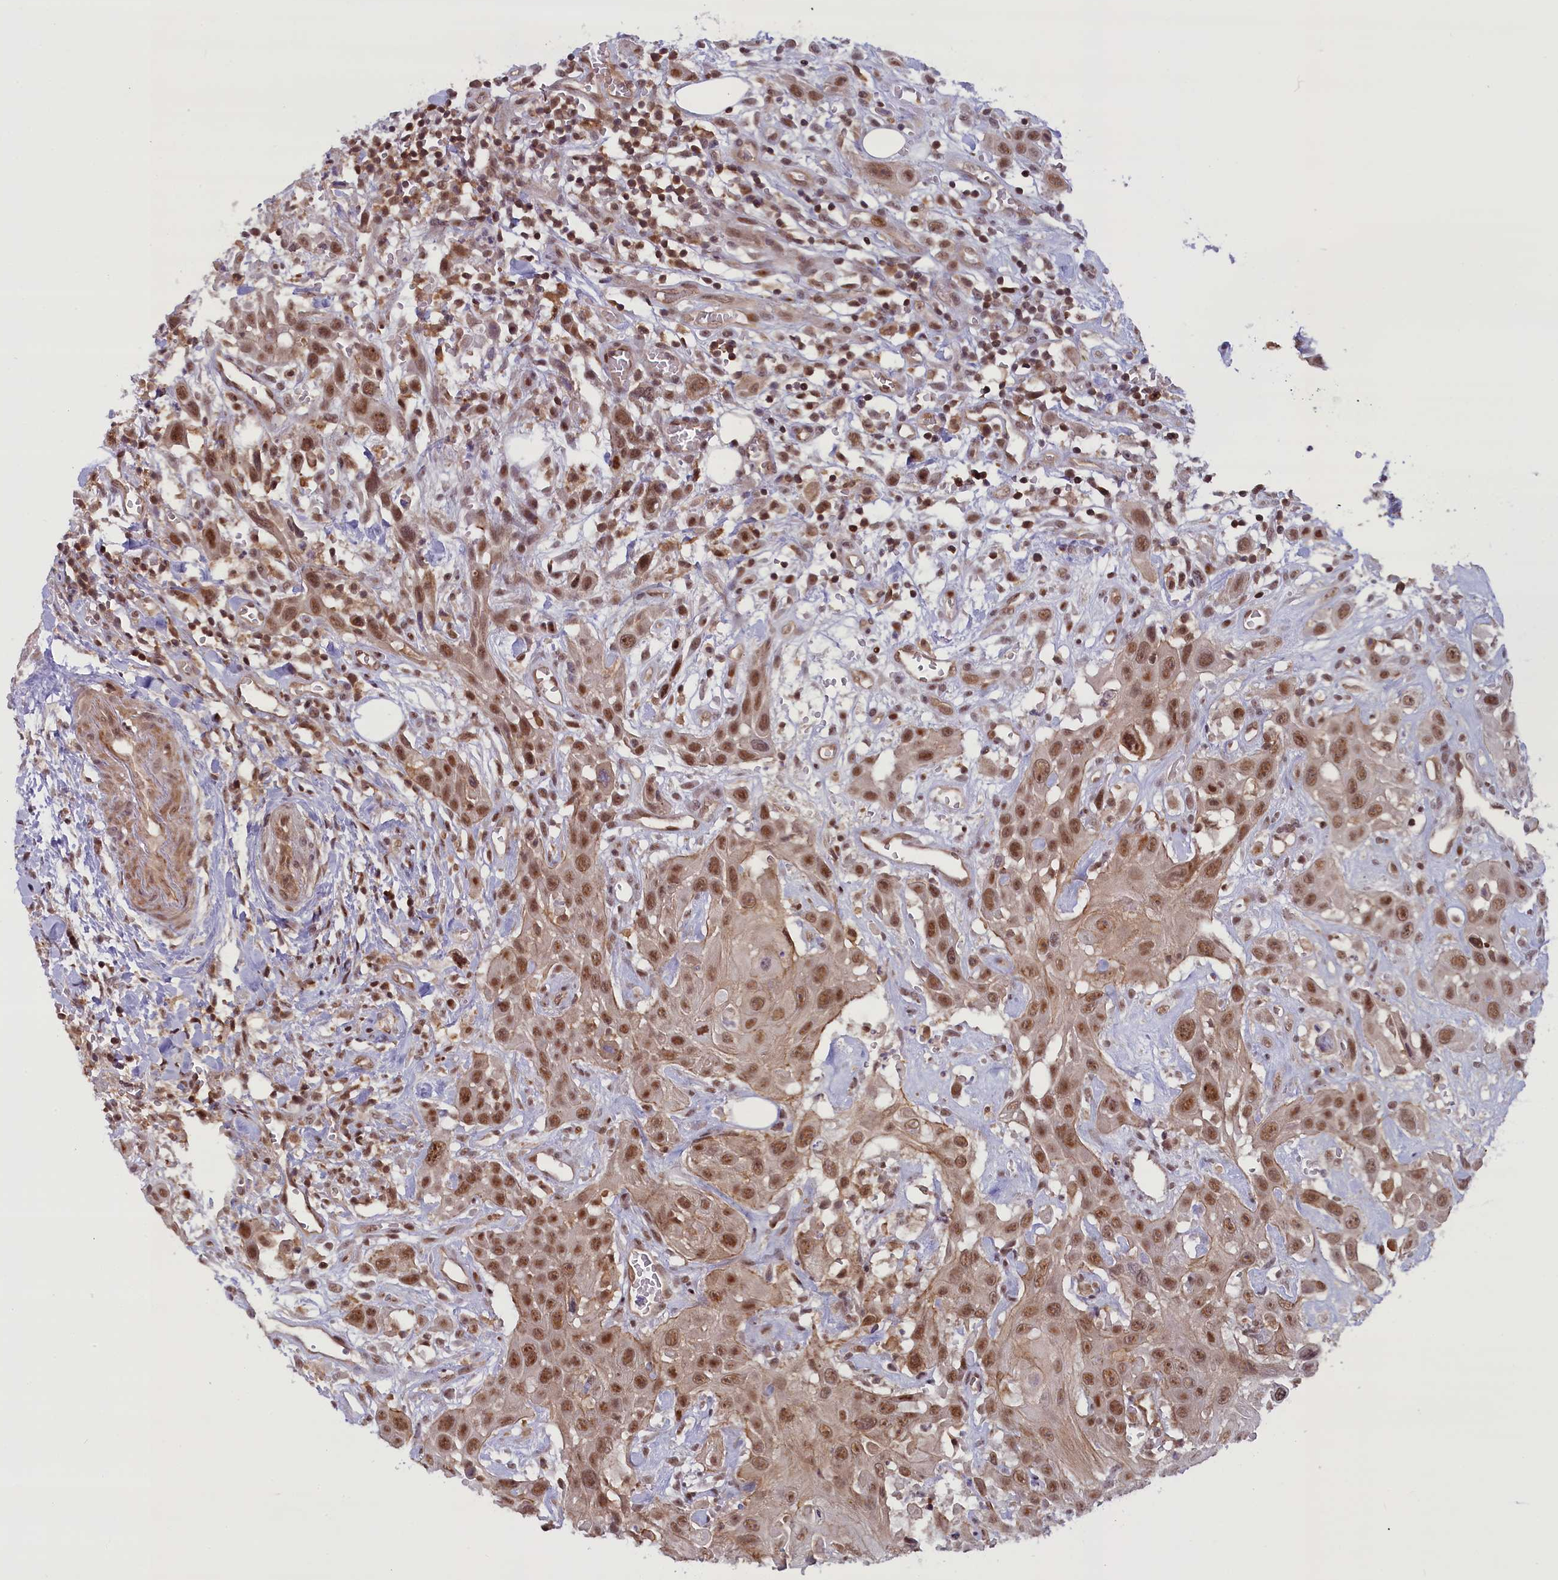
{"staining": {"intensity": "moderate", "quantity": ">75%", "location": "nuclear"}, "tissue": "head and neck cancer", "cell_type": "Tumor cells", "image_type": "cancer", "snomed": [{"axis": "morphology", "description": "Squamous cell carcinoma, NOS"}, {"axis": "topography", "description": "Head-Neck"}], "caption": "IHC (DAB) staining of human head and neck cancer (squamous cell carcinoma) shows moderate nuclear protein positivity in approximately >75% of tumor cells.", "gene": "FCHO1", "patient": {"sex": "male", "age": 81}}